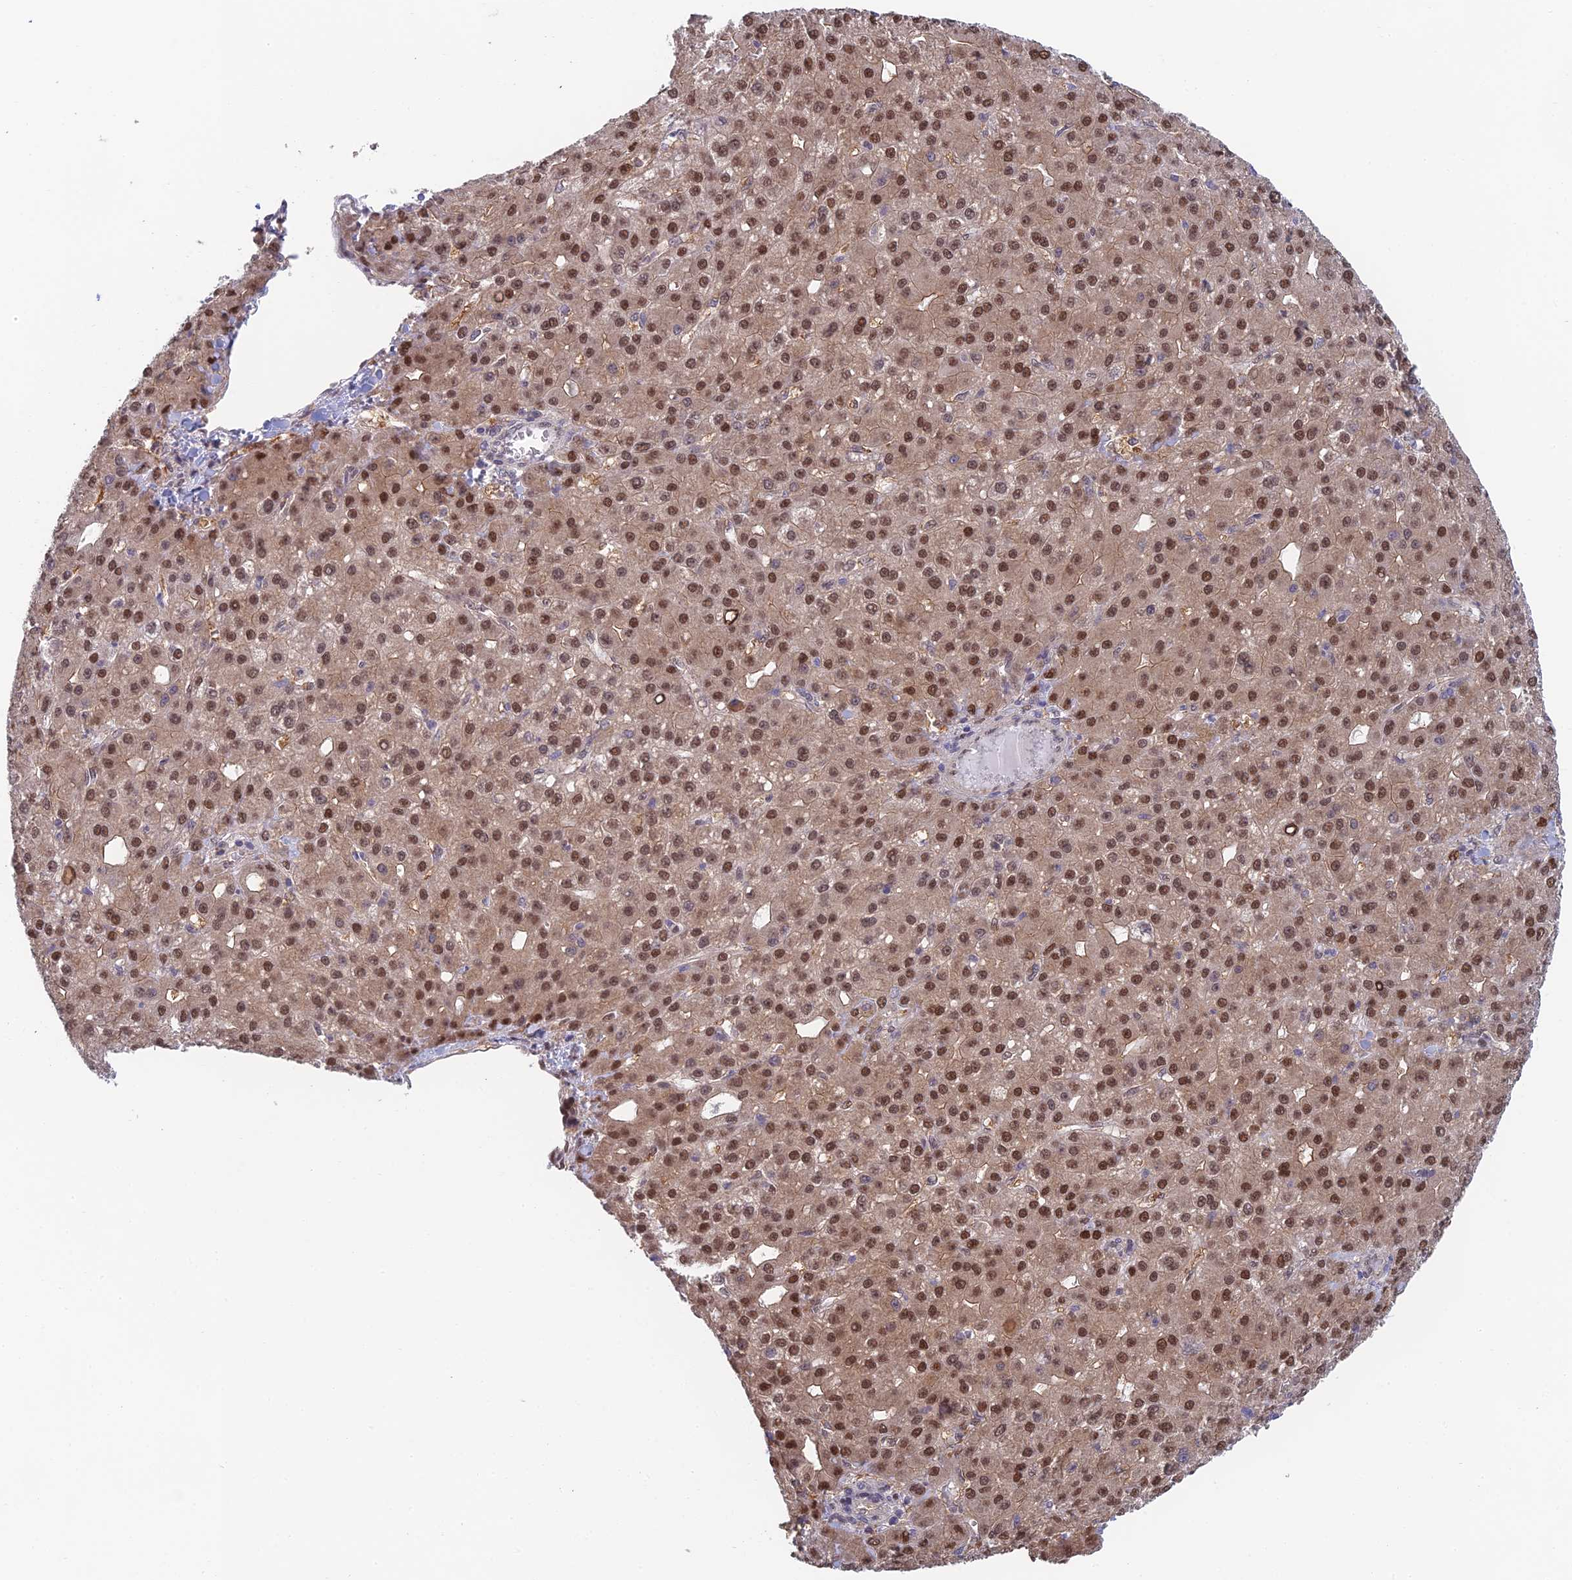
{"staining": {"intensity": "moderate", "quantity": ">75%", "location": "cytoplasmic/membranous,nuclear"}, "tissue": "liver cancer", "cell_type": "Tumor cells", "image_type": "cancer", "snomed": [{"axis": "morphology", "description": "Carcinoma, Hepatocellular, NOS"}, {"axis": "topography", "description": "Liver"}], "caption": "A micrograph of liver hepatocellular carcinoma stained for a protein reveals moderate cytoplasmic/membranous and nuclear brown staining in tumor cells. (Stains: DAB (3,3'-diaminobenzidine) in brown, nuclei in blue, Microscopy: brightfield microscopy at high magnification).", "gene": "MRPL17", "patient": {"sex": "male", "age": 67}}